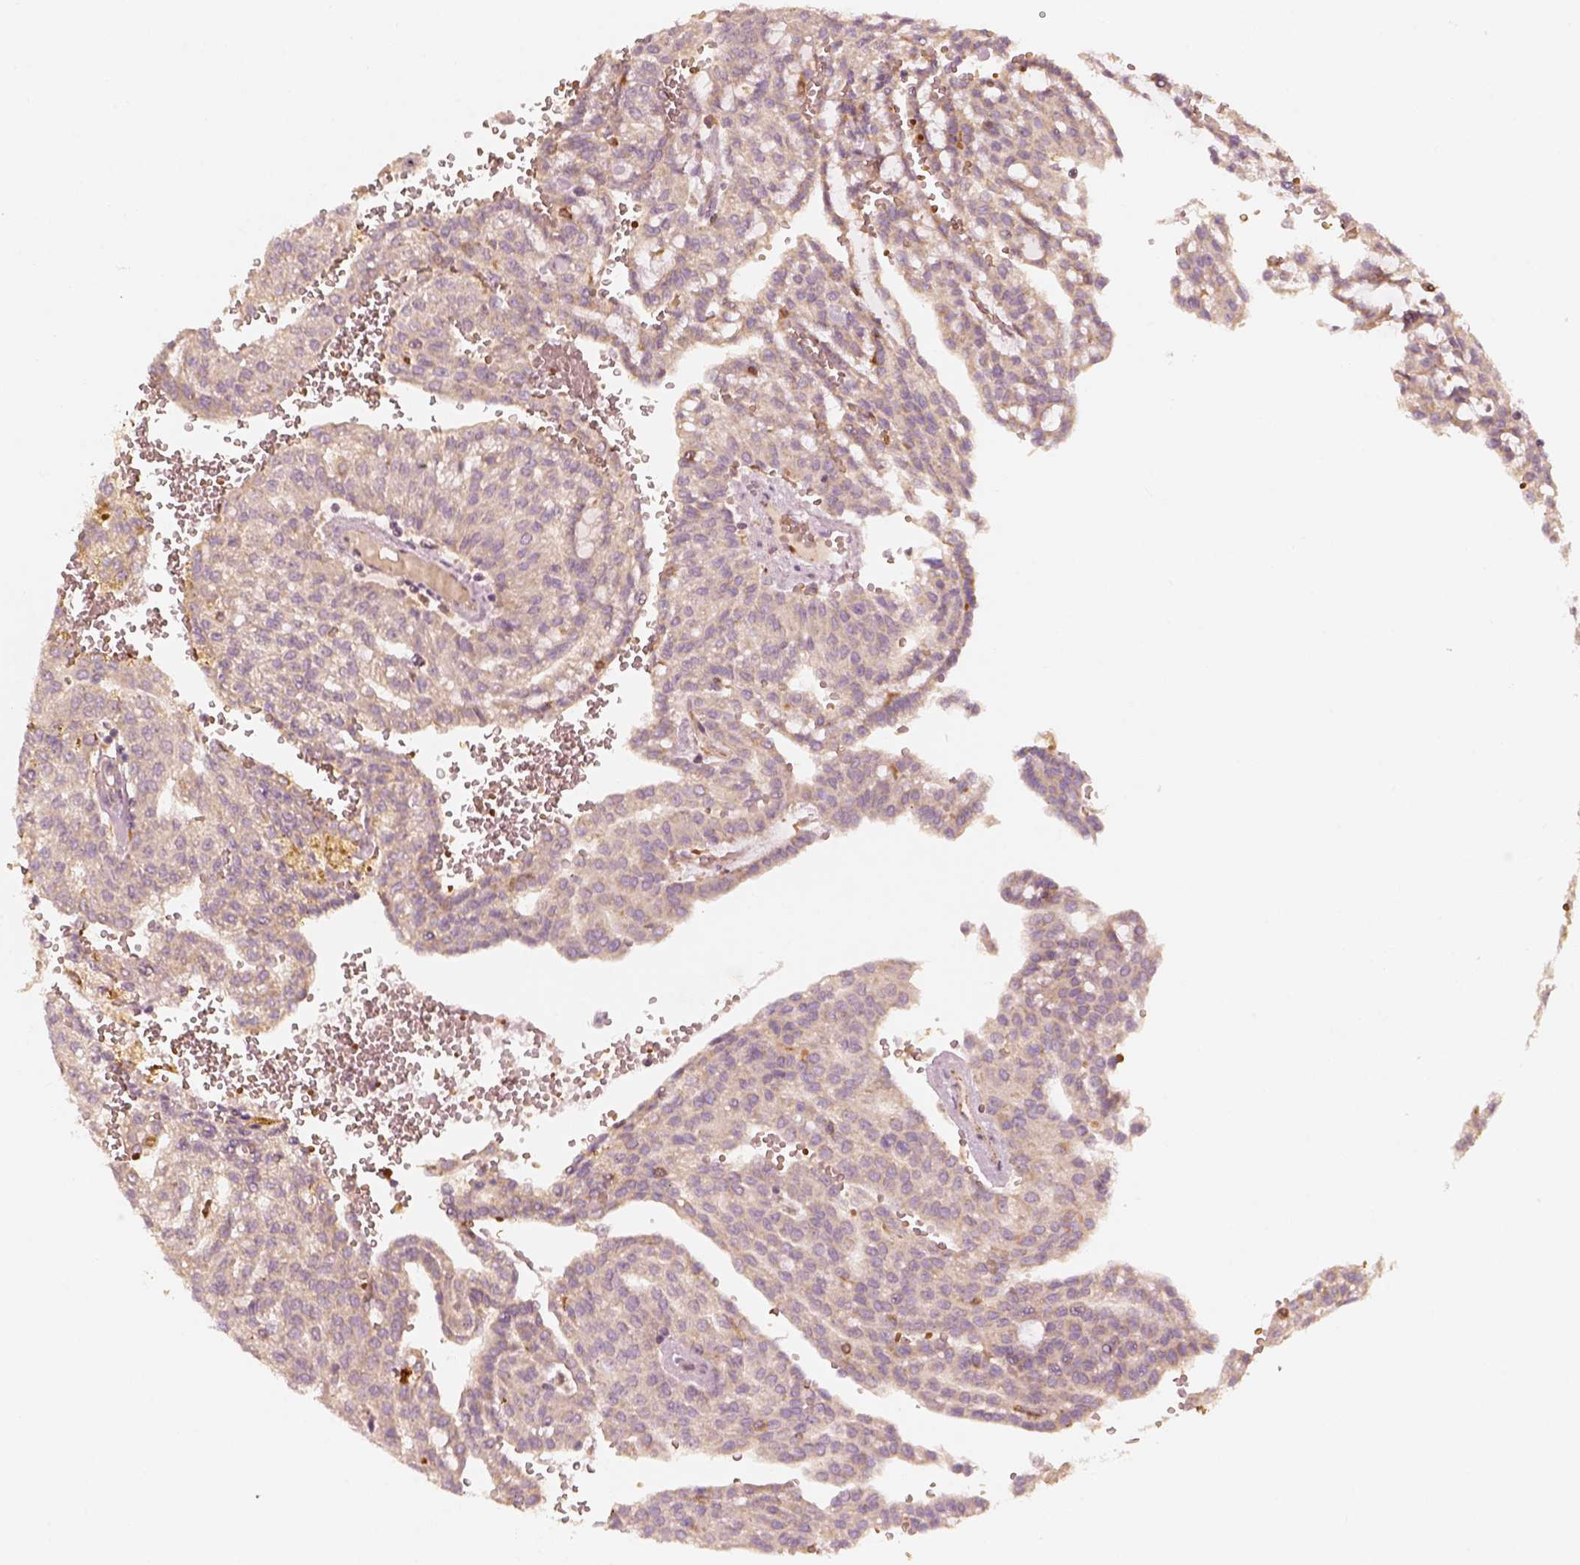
{"staining": {"intensity": "negative", "quantity": "none", "location": "none"}, "tissue": "renal cancer", "cell_type": "Tumor cells", "image_type": "cancer", "snomed": [{"axis": "morphology", "description": "Adenocarcinoma, NOS"}, {"axis": "topography", "description": "Kidney"}], "caption": "This is a photomicrograph of IHC staining of renal adenocarcinoma, which shows no staining in tumor cells. (Brightfield microscopy of DAB IHC at high magnification).", "gene": "FSCN1", "patient": {"sex": "male", "age": 63}}